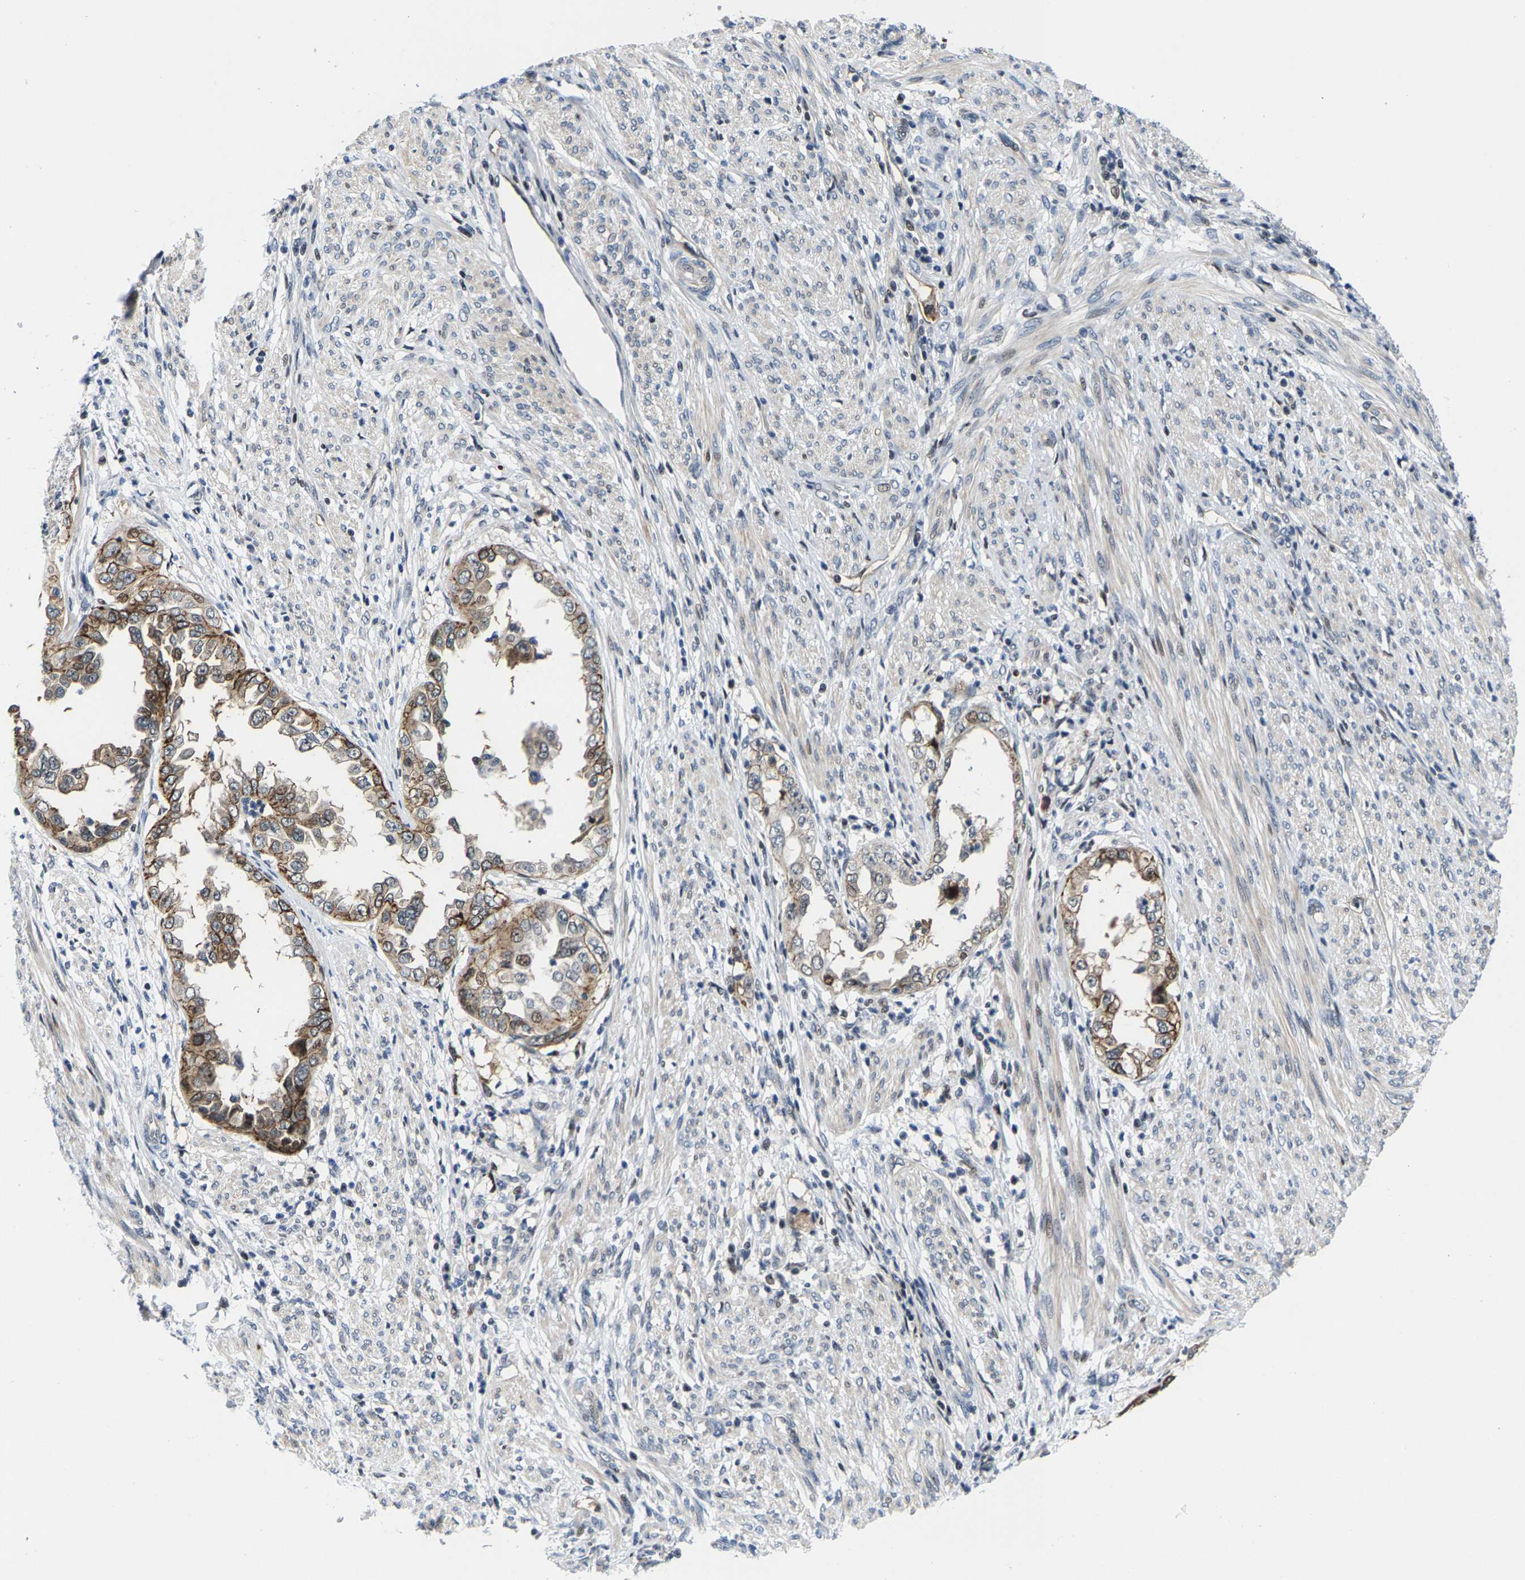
{"staining": {"intensity": "moderate", "quantity": ">75%", "location": "cytoplasmic/membranous"}, "tissue": "endometrial cancer", "cell_type": "Tumor cells", "image_type": "cancer", "snomed": [{"axis": "morphology", "description": "Adenocarcinoma, NOS"}, {"axis": "topography", "description": "Endometrium"}], "caption": "There is medium levels of moderate cytoplasmic/membranous staining in tumor cells of endometrial adenocarcinoma, as demonstrated by immunohistochemical staining (brown color).", "gene": "GTPBP10", "patient": {"sex": "female", "age": 85}}